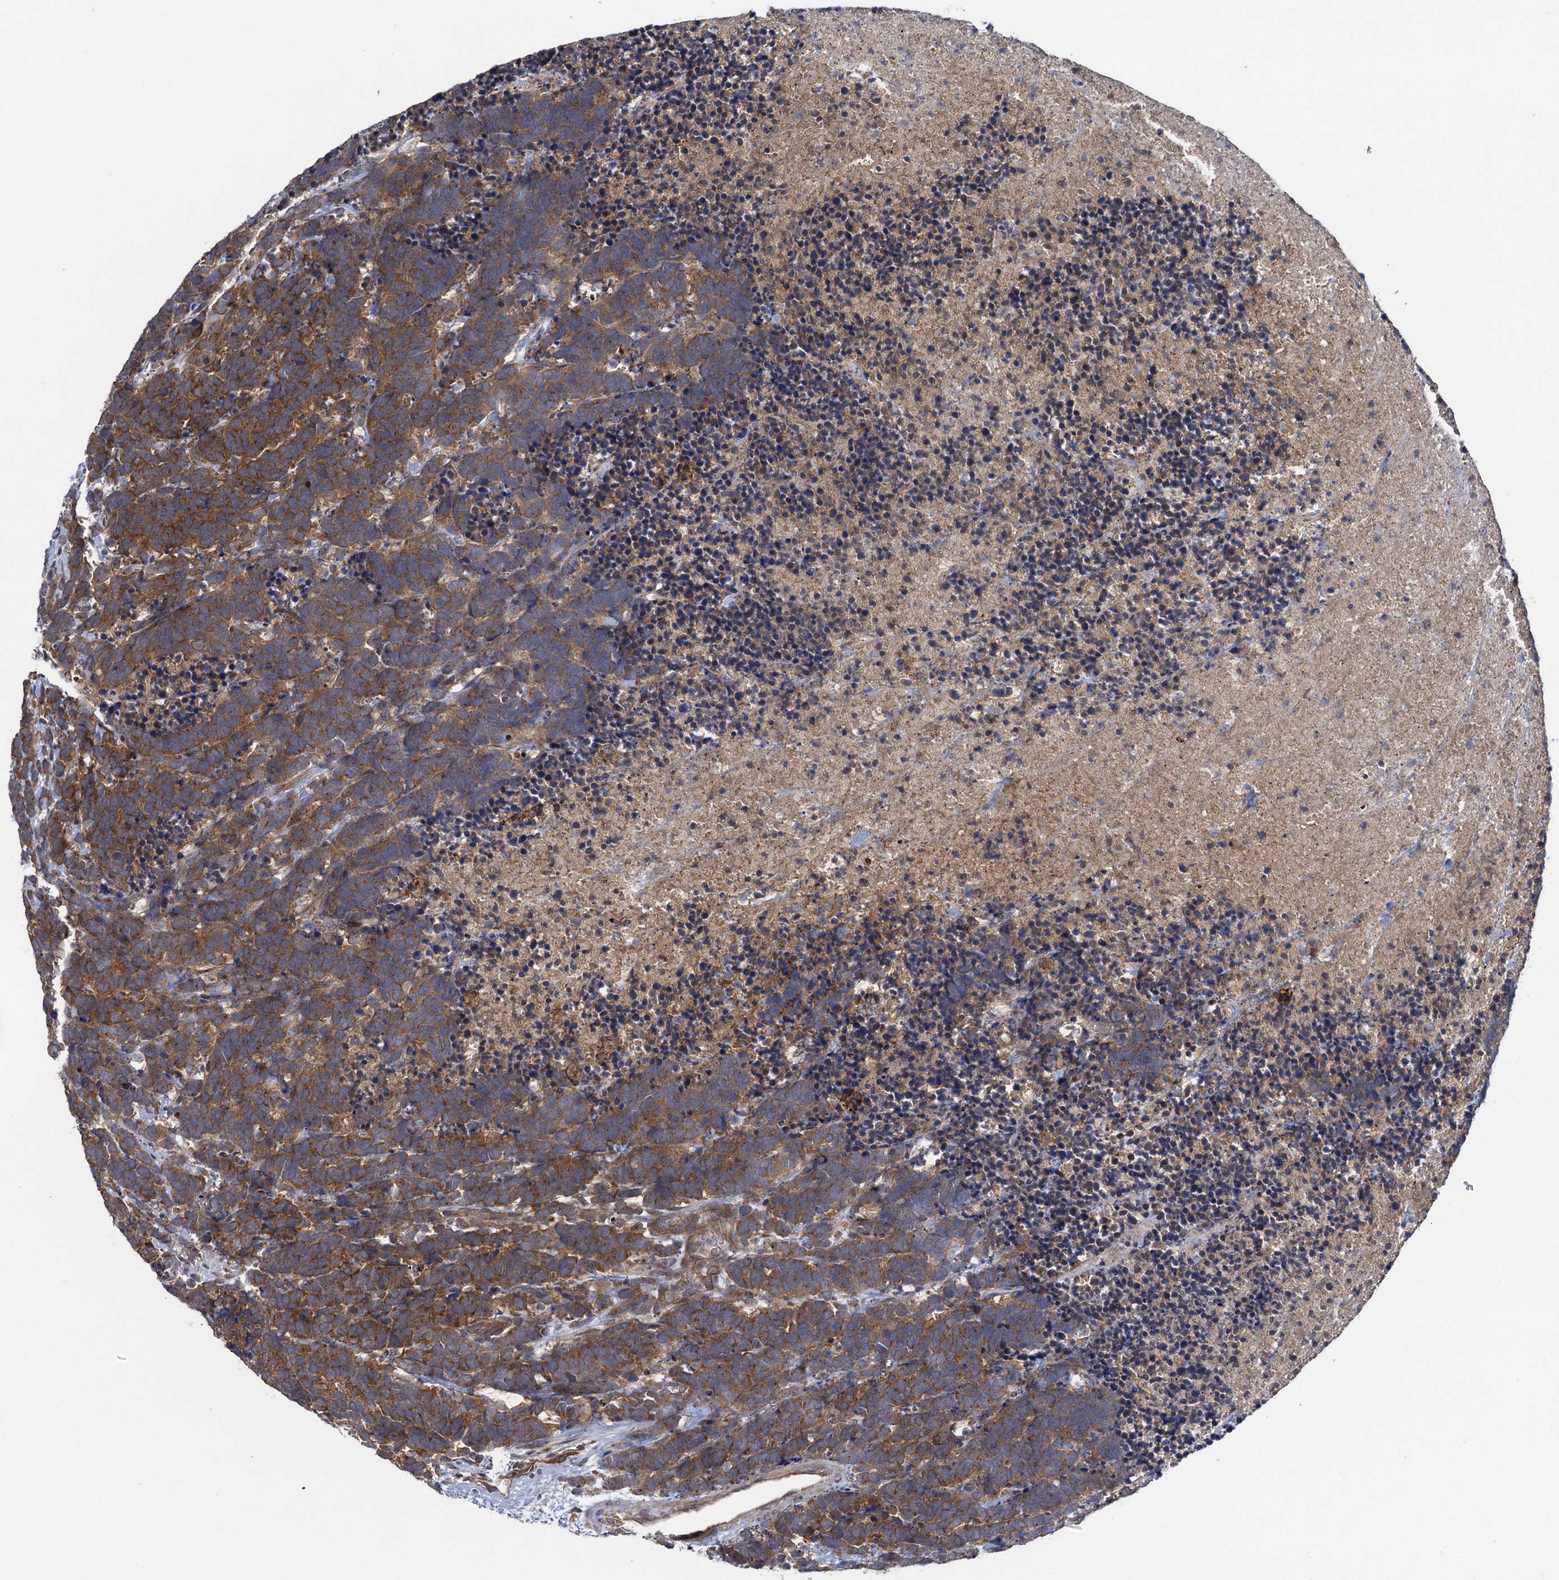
{"staining": {"intensity": "moderate", "quantity": ">75%", "location": "cytoplasmic/membranous"}, "tissue": "carcinoid", "cell_type": "Tumor cells", "image_type": "cancer", "snomed": [{"axis": "morphology", "description": "Carcinoma, NOS"}, {"axis": "morphology", "description": "Carcinoid, malignant, NOS"}, {"axis": "topography", "description": "Urinary bladder"}], "caption": "Protein staining reveals moderate cytoplasmic/membranous positivity in approximately >75% of tumor cells in malignant carcinoid.", "gene": "HAUS1", "patient": {"sex": "male", "age": 57}}